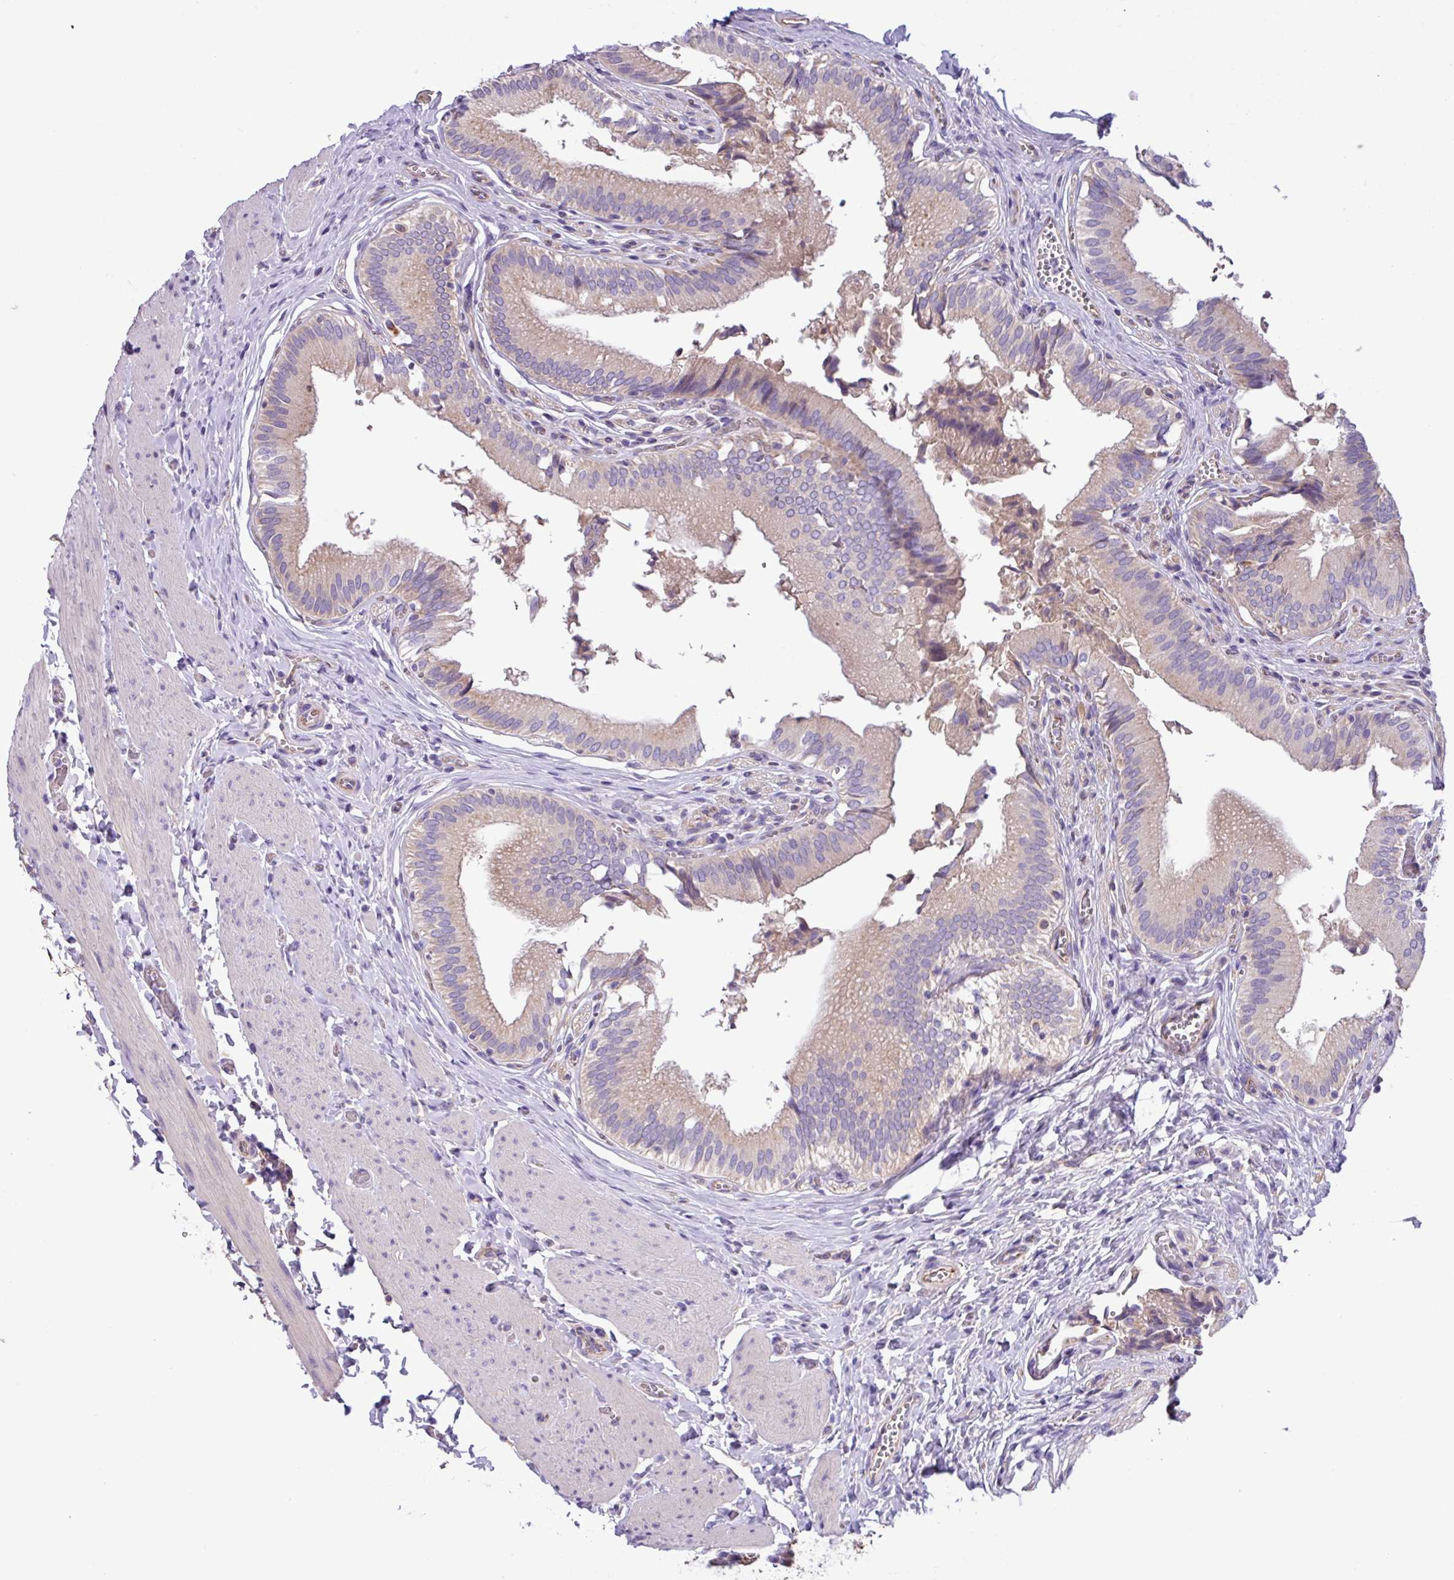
{"staining": {"intensity": "weak", "quantity": "25%-75%", "location": "cytoplasmic/membranous"}, "tissue": "gallbladder", "cell_type": "Glandular cells", "image_type": "normal", "snomed": [{"axis": "morphology", "description": "Normal tissue, NOS"}, {"axis": "topography", "description": "Gallbladder"}], "caption": "Protein staining shows weak cytoplasmic/membranous expression in about 25%-75% of glandular cells in unremarkable gallbladder.", "gene": "MRM2", "patient": {"sex": "male", "age": 17}}